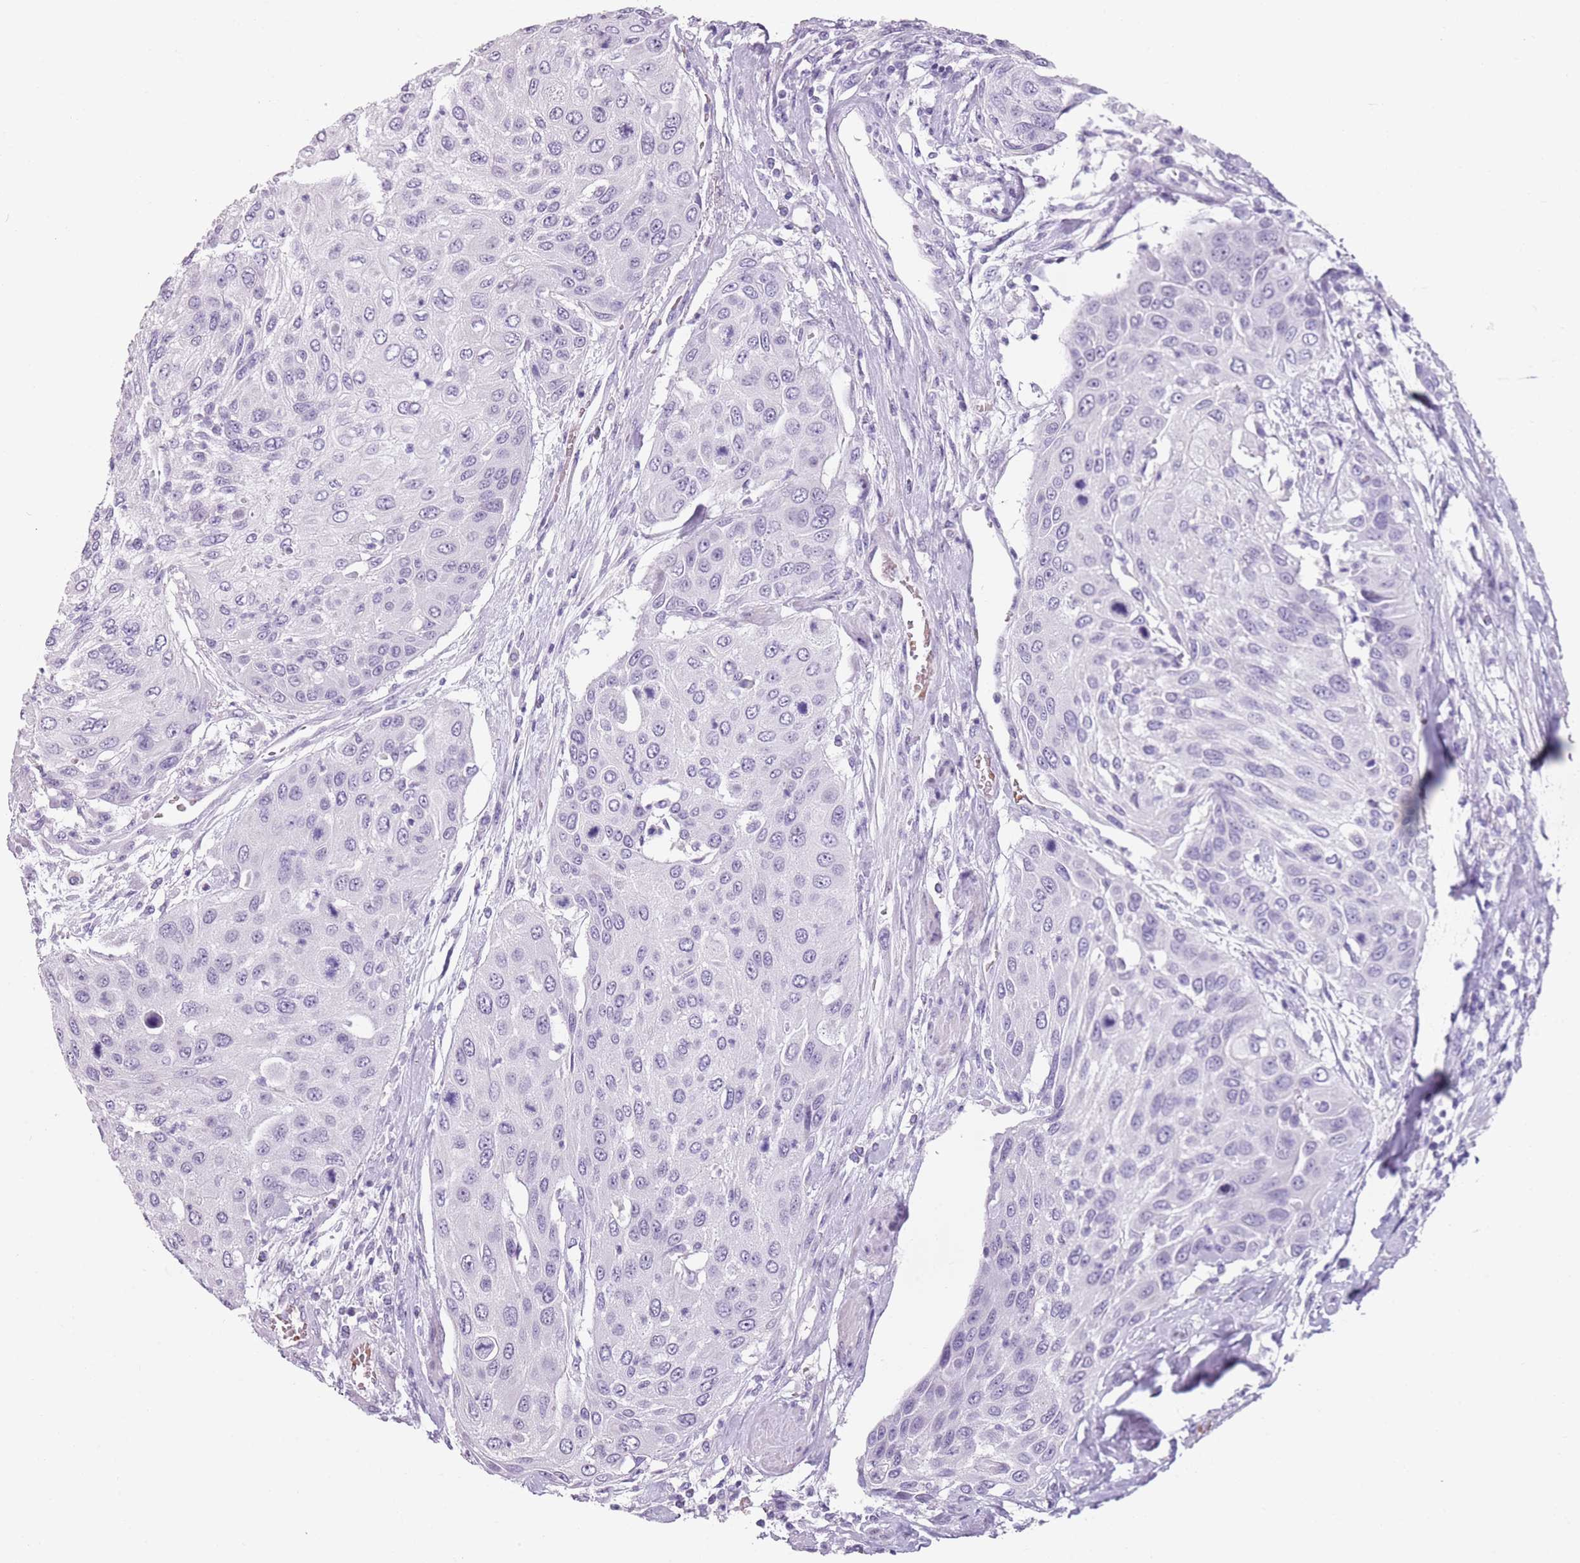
{"staining": {"intensity": "negative", "quantity": "none", "location": "none"}, "tissue": "urothelial cancer", "cell_type": "Tumor cells", "image_type": "cancer", "snomed": [{"axis": "morphology", "description": "Urothelial carcinoma, High grade"}, {"axis": "topography", "description": "Urinary bladder"}], "caption": "DAB (3,3'-diaminobenzidine) immunohistochemical staining of human urothelial carcinoma (high-grade) reveals no significant expression in tumor cells. (DAB (3,3'-diaminobenzidine) immunohistochemistry (IHC), high magnification).", "gene": "SPESP1", "patient": {"sex": "female", "age": 79}}